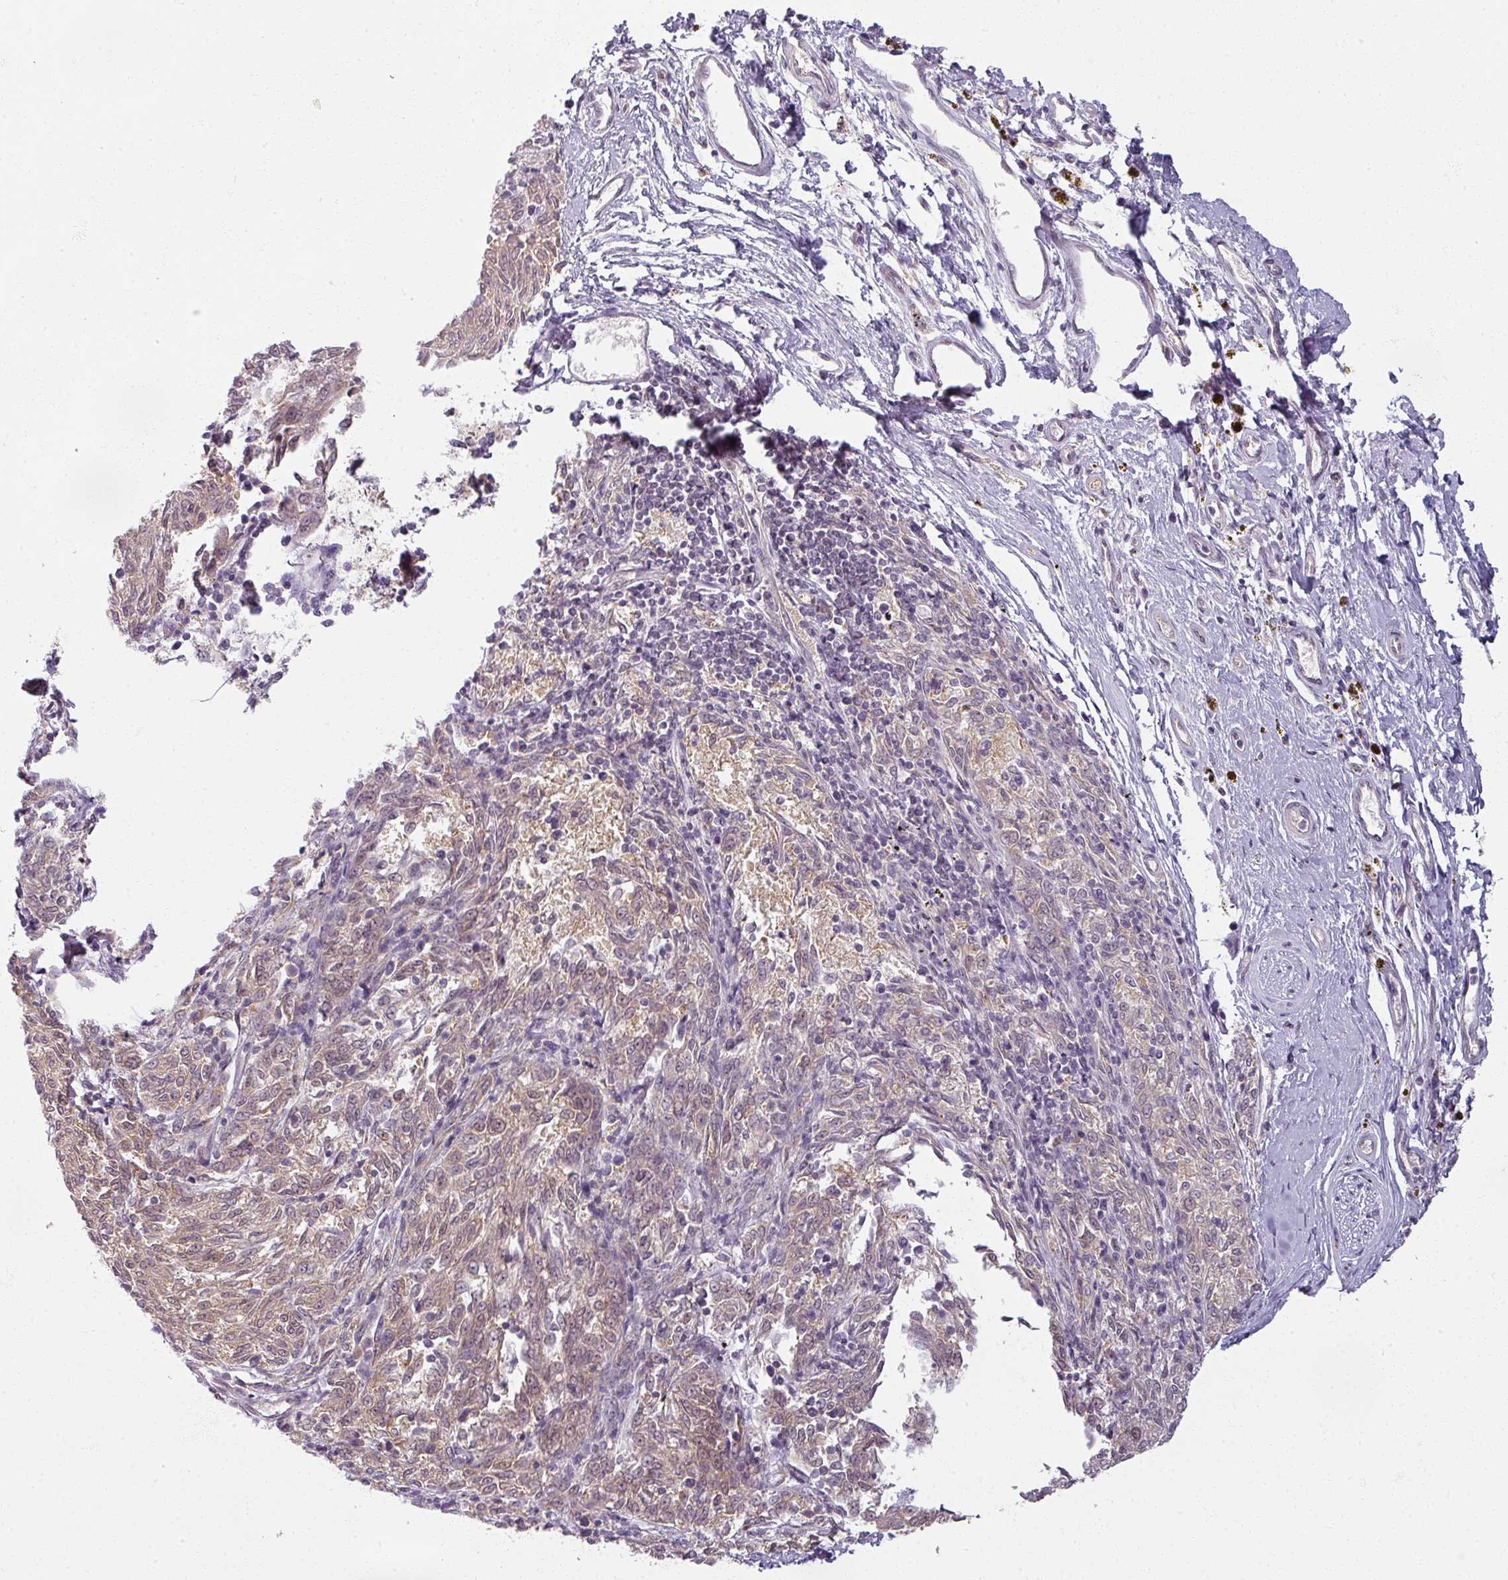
{"staining": {"intensity": "weak", "quantity": "25%-75%", "location": "cytoplasmic/membranous,nuclear"}, "tissue": "melanoma", "cell_type": "Tumor cells", "image_type": "cancer", "snomed": [{"axis": "morphology", "description": "Malignant melanoma, NOS"}, {"axis": "topography", "description": "Skin"}], "caption": "Weak cytoplasmic/membranous and nuclear expression is seen in about 25%-75% of tumor cells in melanoma.", "gene": "AGPAT4", "patient": {"sex": "female", "age": 72}}